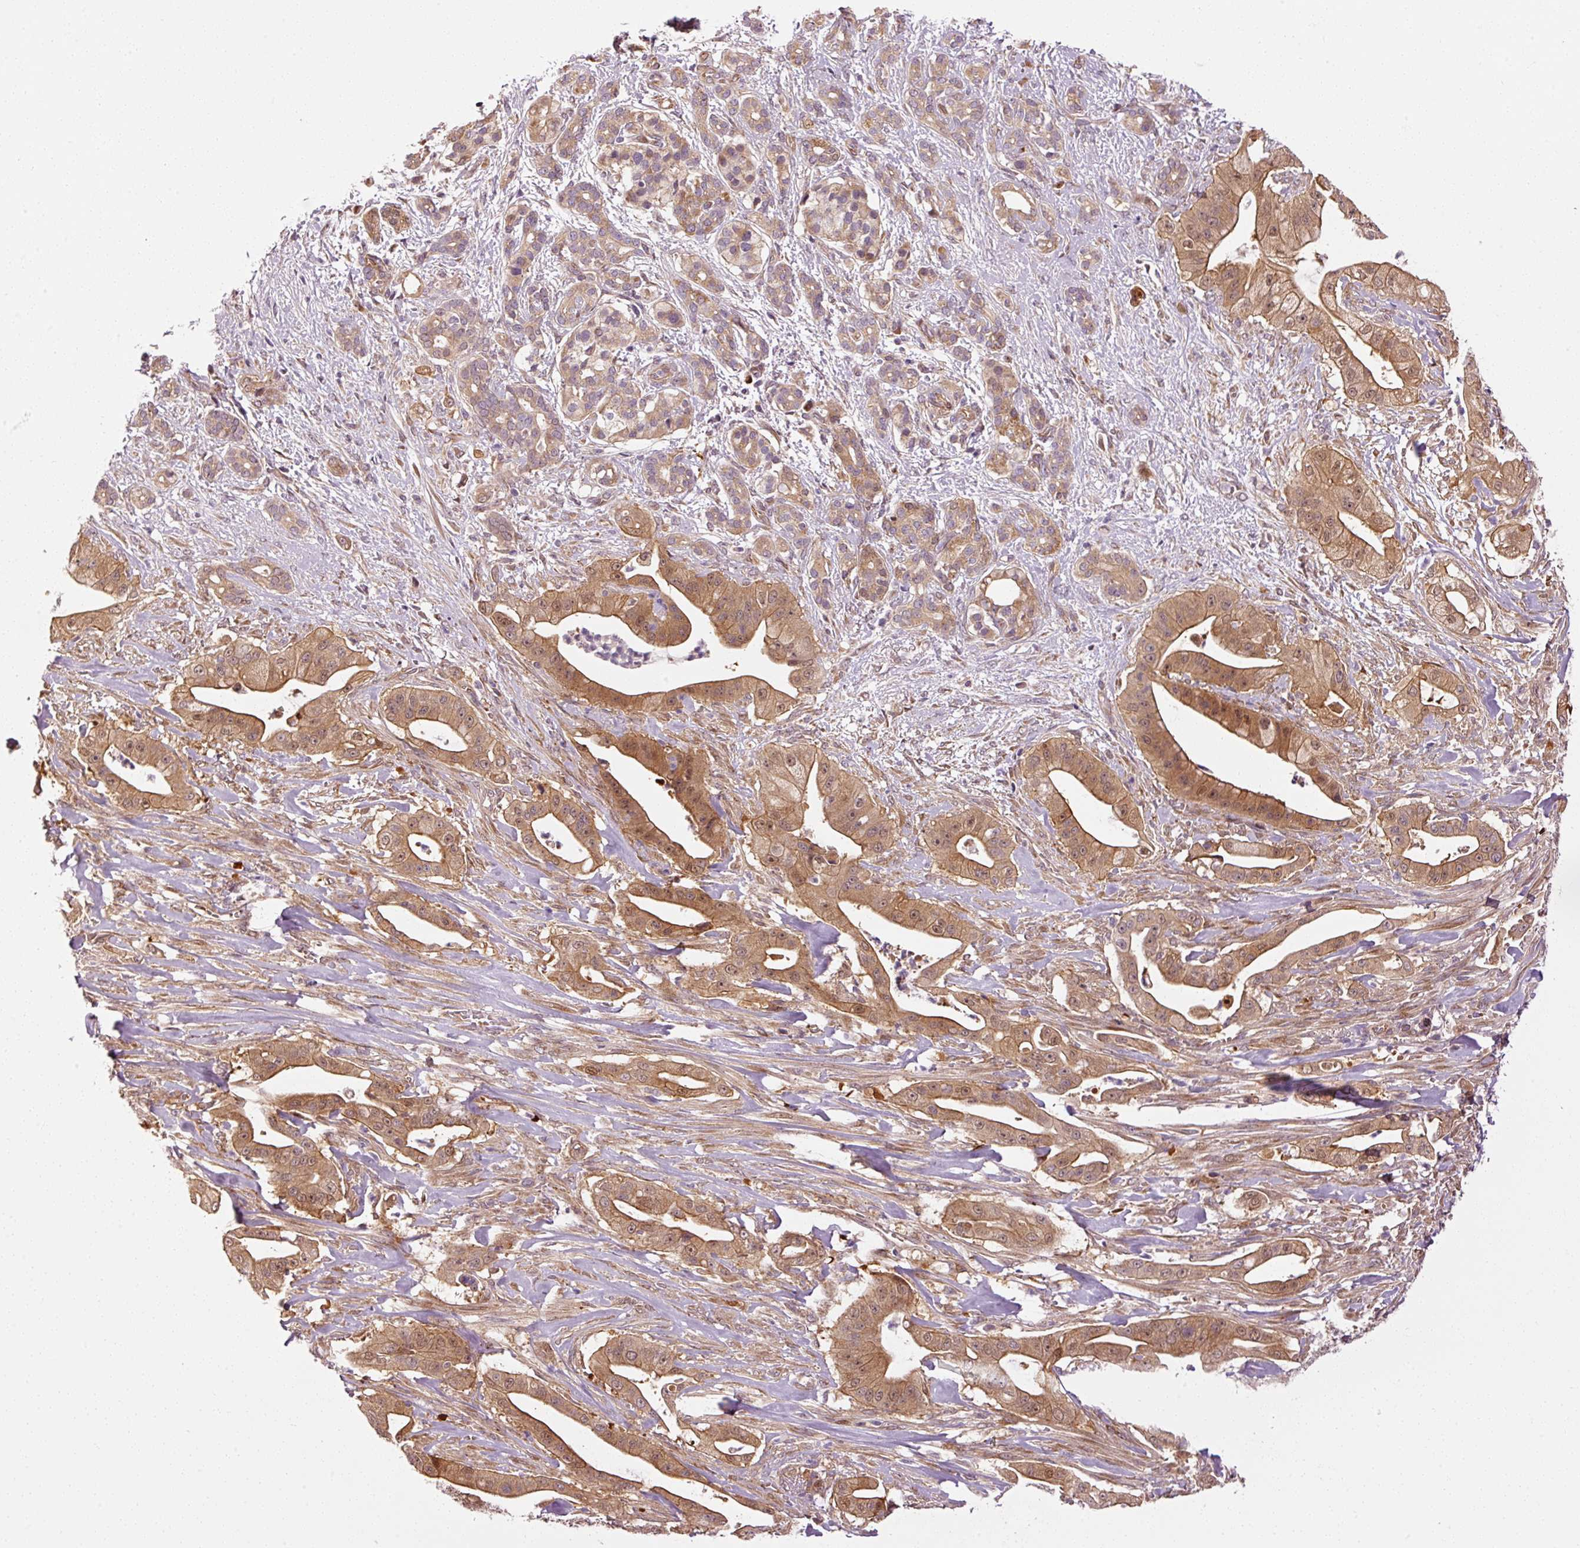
{"staining": {"intensity": "strong", "quantity": ">75%", "location": "cytoplasmic/membranous,nuclear"}, "tissue": "pancreatic cancer", "cell_type": "Tumor cells", "image_type": "cancer", "snomed": [{"axis": "morphology", "description": "Adenocarcinoma, NOS"}, {"axis": "topography", "description": "Pancreas"}], "caption": "This is a micrograph of immunohistochemistry staining of pancreatic cancer, which shows strong positivity in the cytoplasmic/membranous and nuclear of tumor cells.", "gene": "PPP1R14B", "patient": {"sex": "male", "age": 57}}